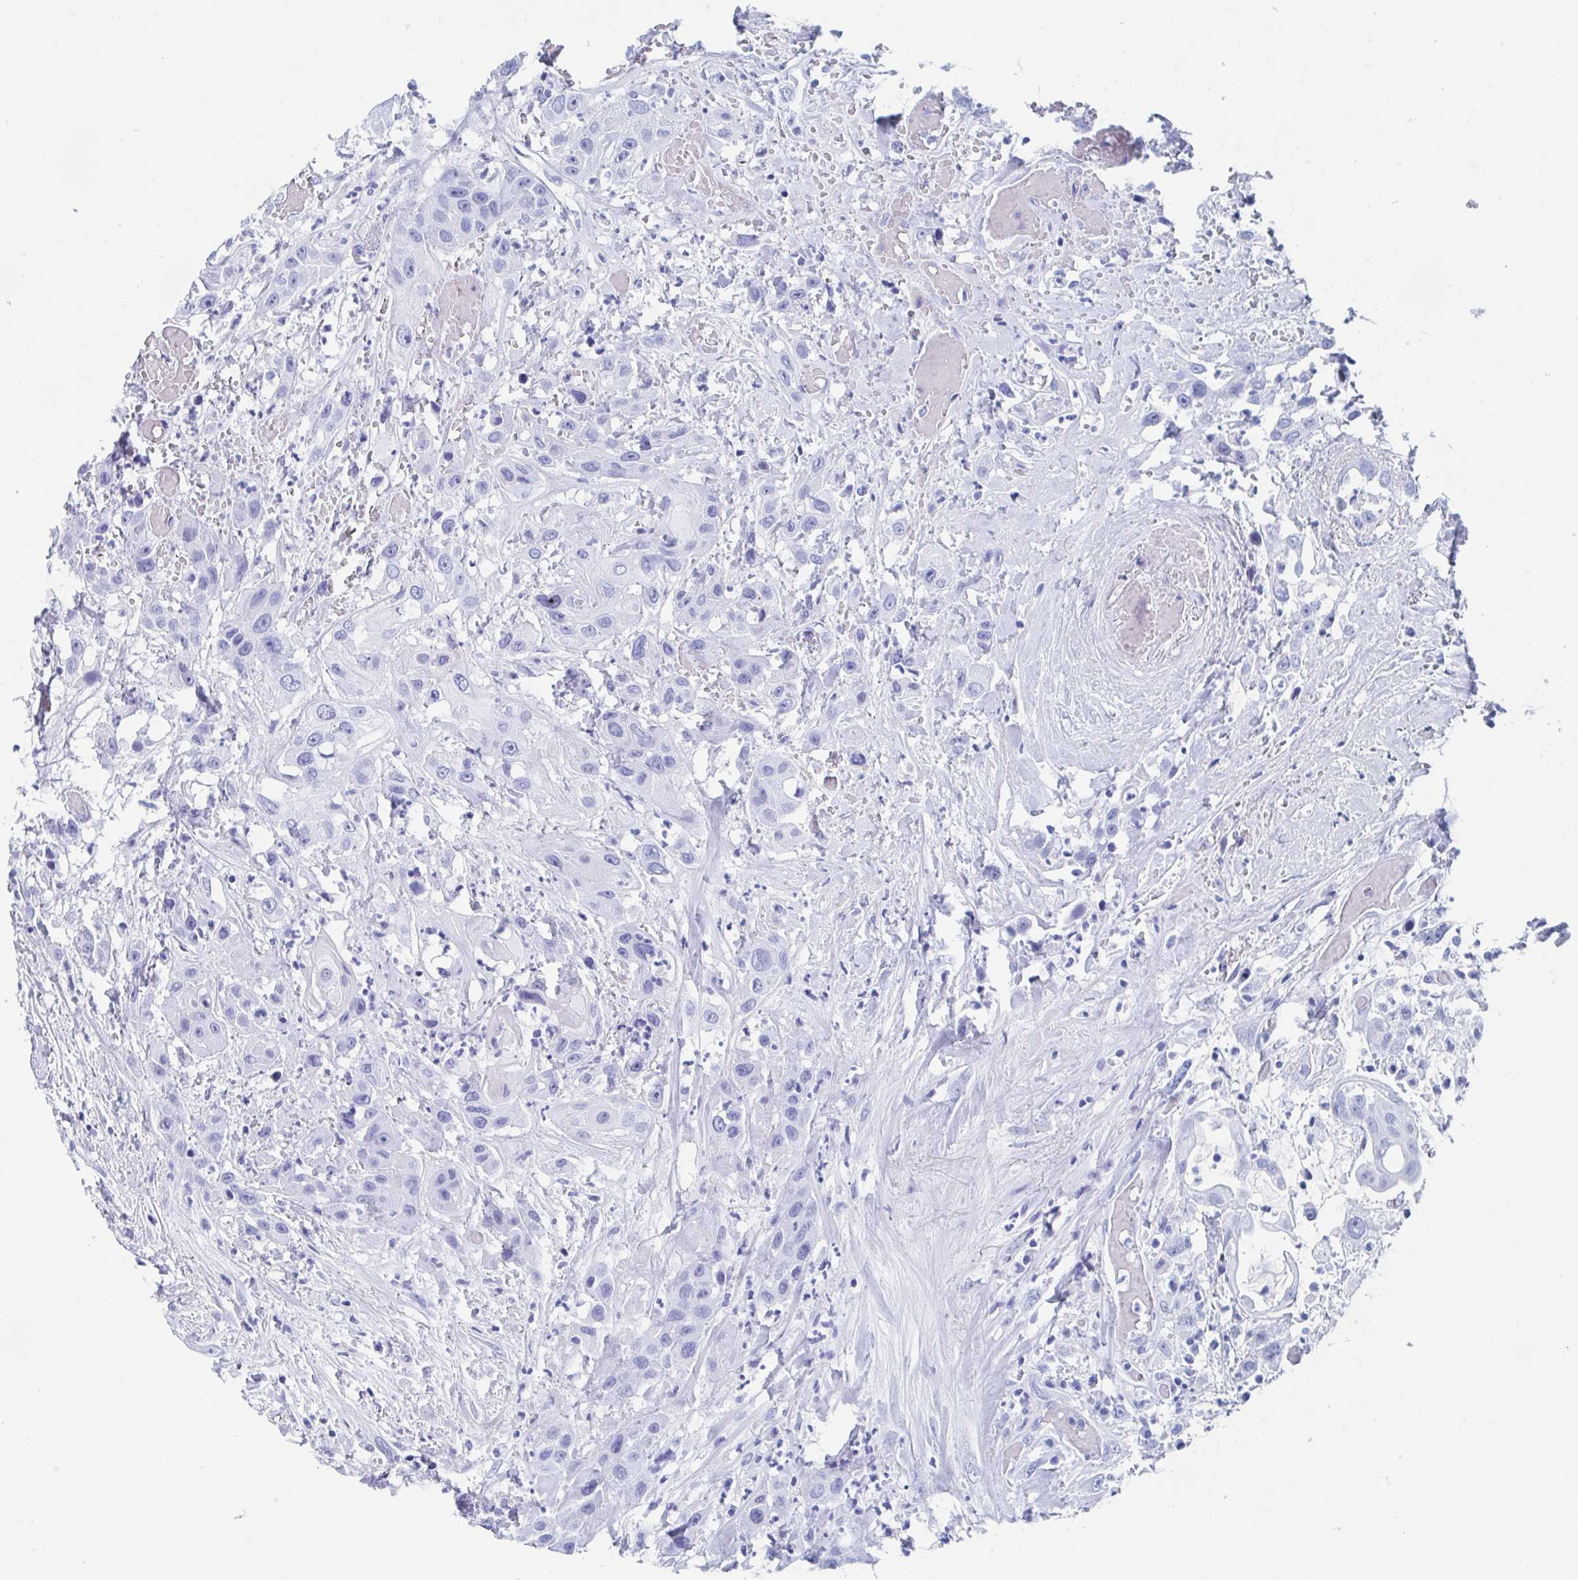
{"staining": {"intensity": "negative", "quantity": "none", "location": "none"}, "tissue": "head and neck cancer", "cell_type": "Tumor cells", "image_type": "cancer", "snomed": [{"axis": "morphology", "description": "Squamous cell carcinoma, NOS"}, {"axis": "topography", "description": "Head-Neck"}], "caption": "Immunohistochemistry (IHC) histopathology image of neoplastic tissue: human head and neck cancer stained with DAB (3,3'-diaminobenzidine) exhibits no significant protein expression in tumor cells. (DAB (3,3'-diaminobenzidine) immunohistochemistry with hematoxylin counter stain).", "gene": "HDGFL1", "patient": {"sex": "male", "age": 57}}